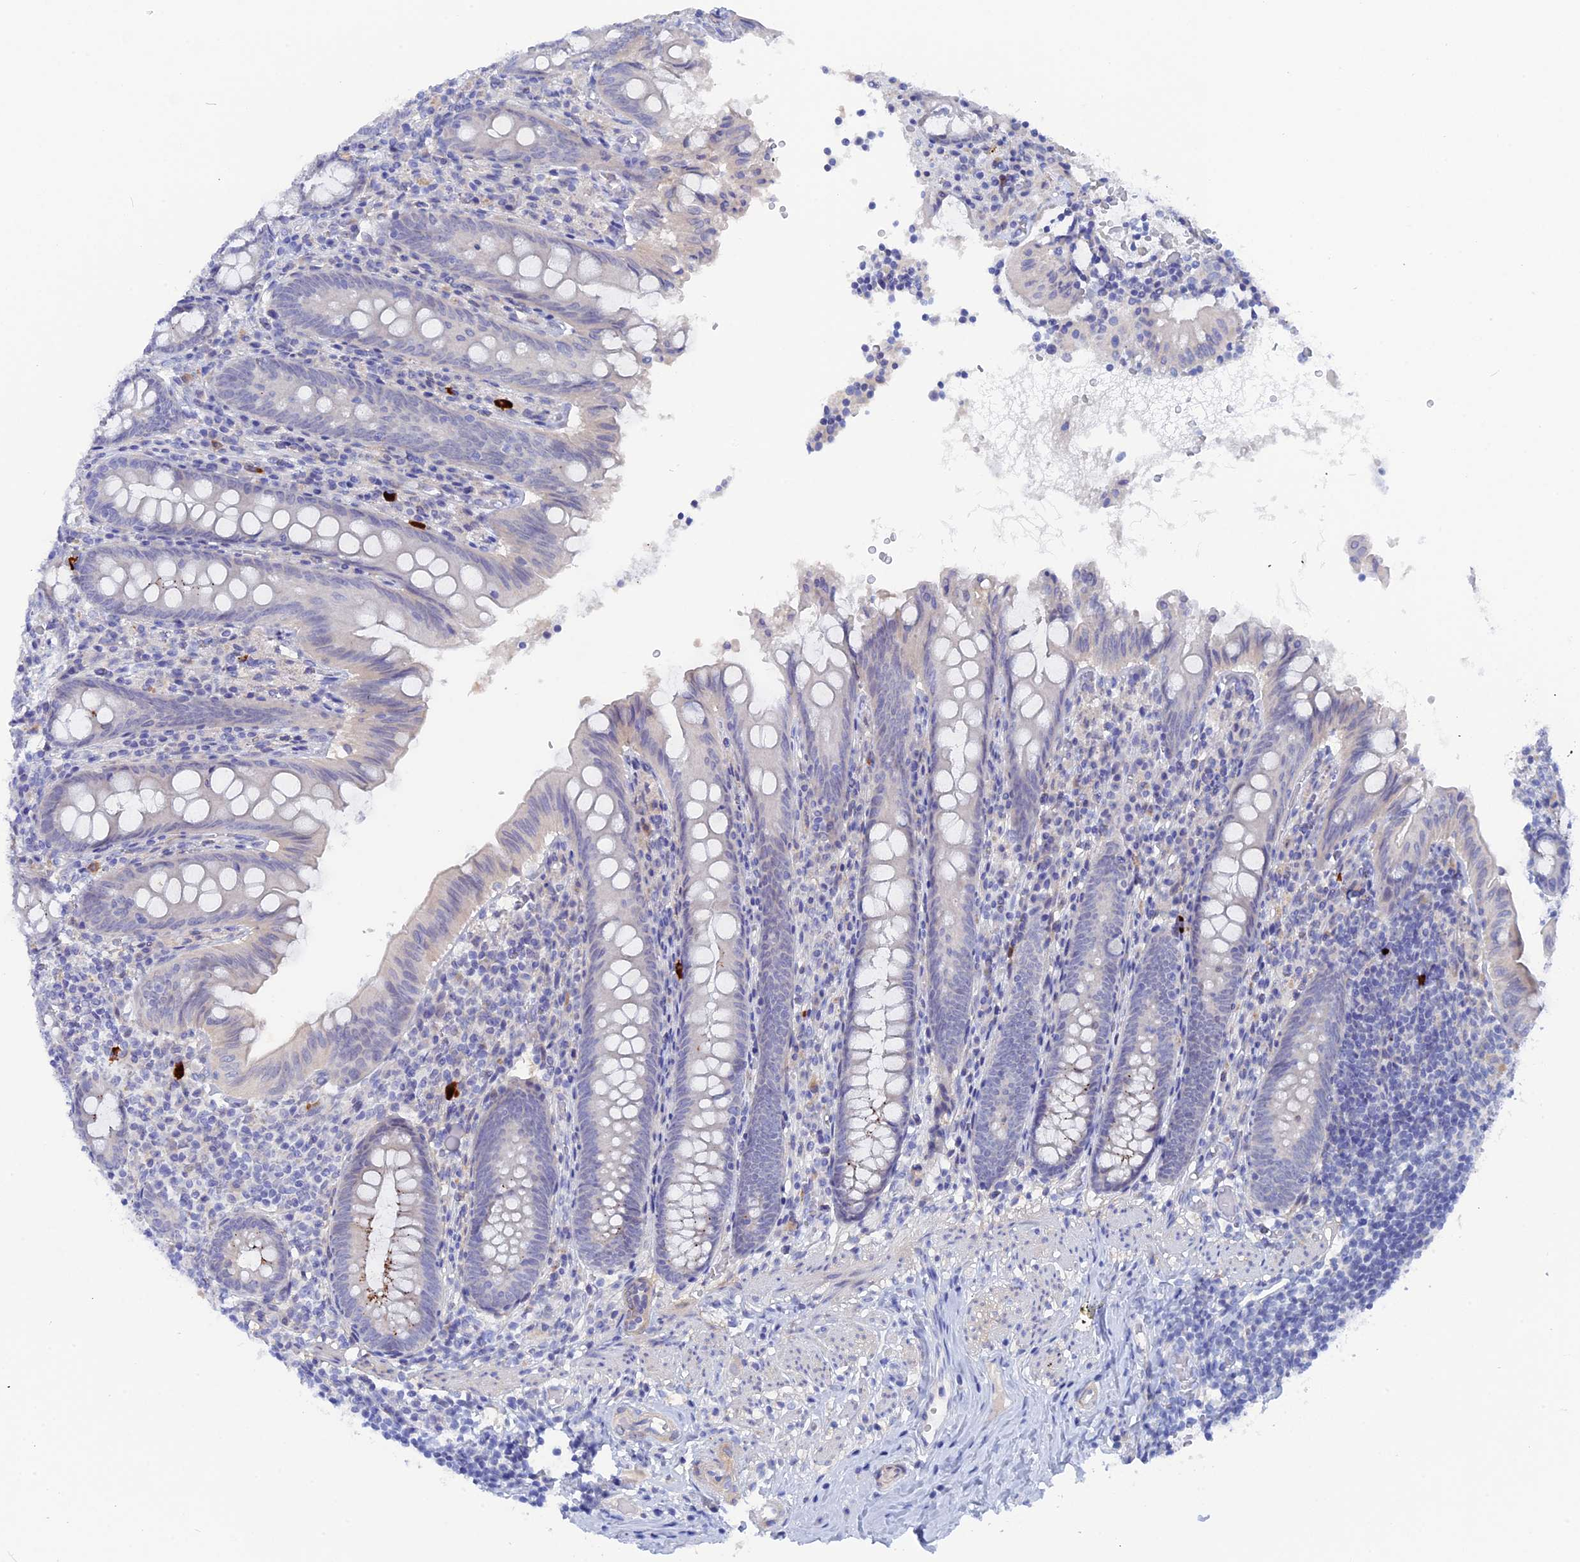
{"staining": {"intensity": "moderate", "quantity": "<25%", "location": "cytoplasmic/membranous"}, "tissue": "appendix", "cell_type": "Glandular cells", "image_type": "normal", "snomed": [{"axis": "morphology", "description": "Normal tissue, NOS"}, {"axis": "topography", "description": "Appendix"}], "caption": "The image displays immunohistochemical staining of normal appendix. There is moderate cytoplasmic/membranous expression is identified in about <25% of glandular cells.", "gene": "DACT3", "patient": {"sex": "male", "age": 55}}